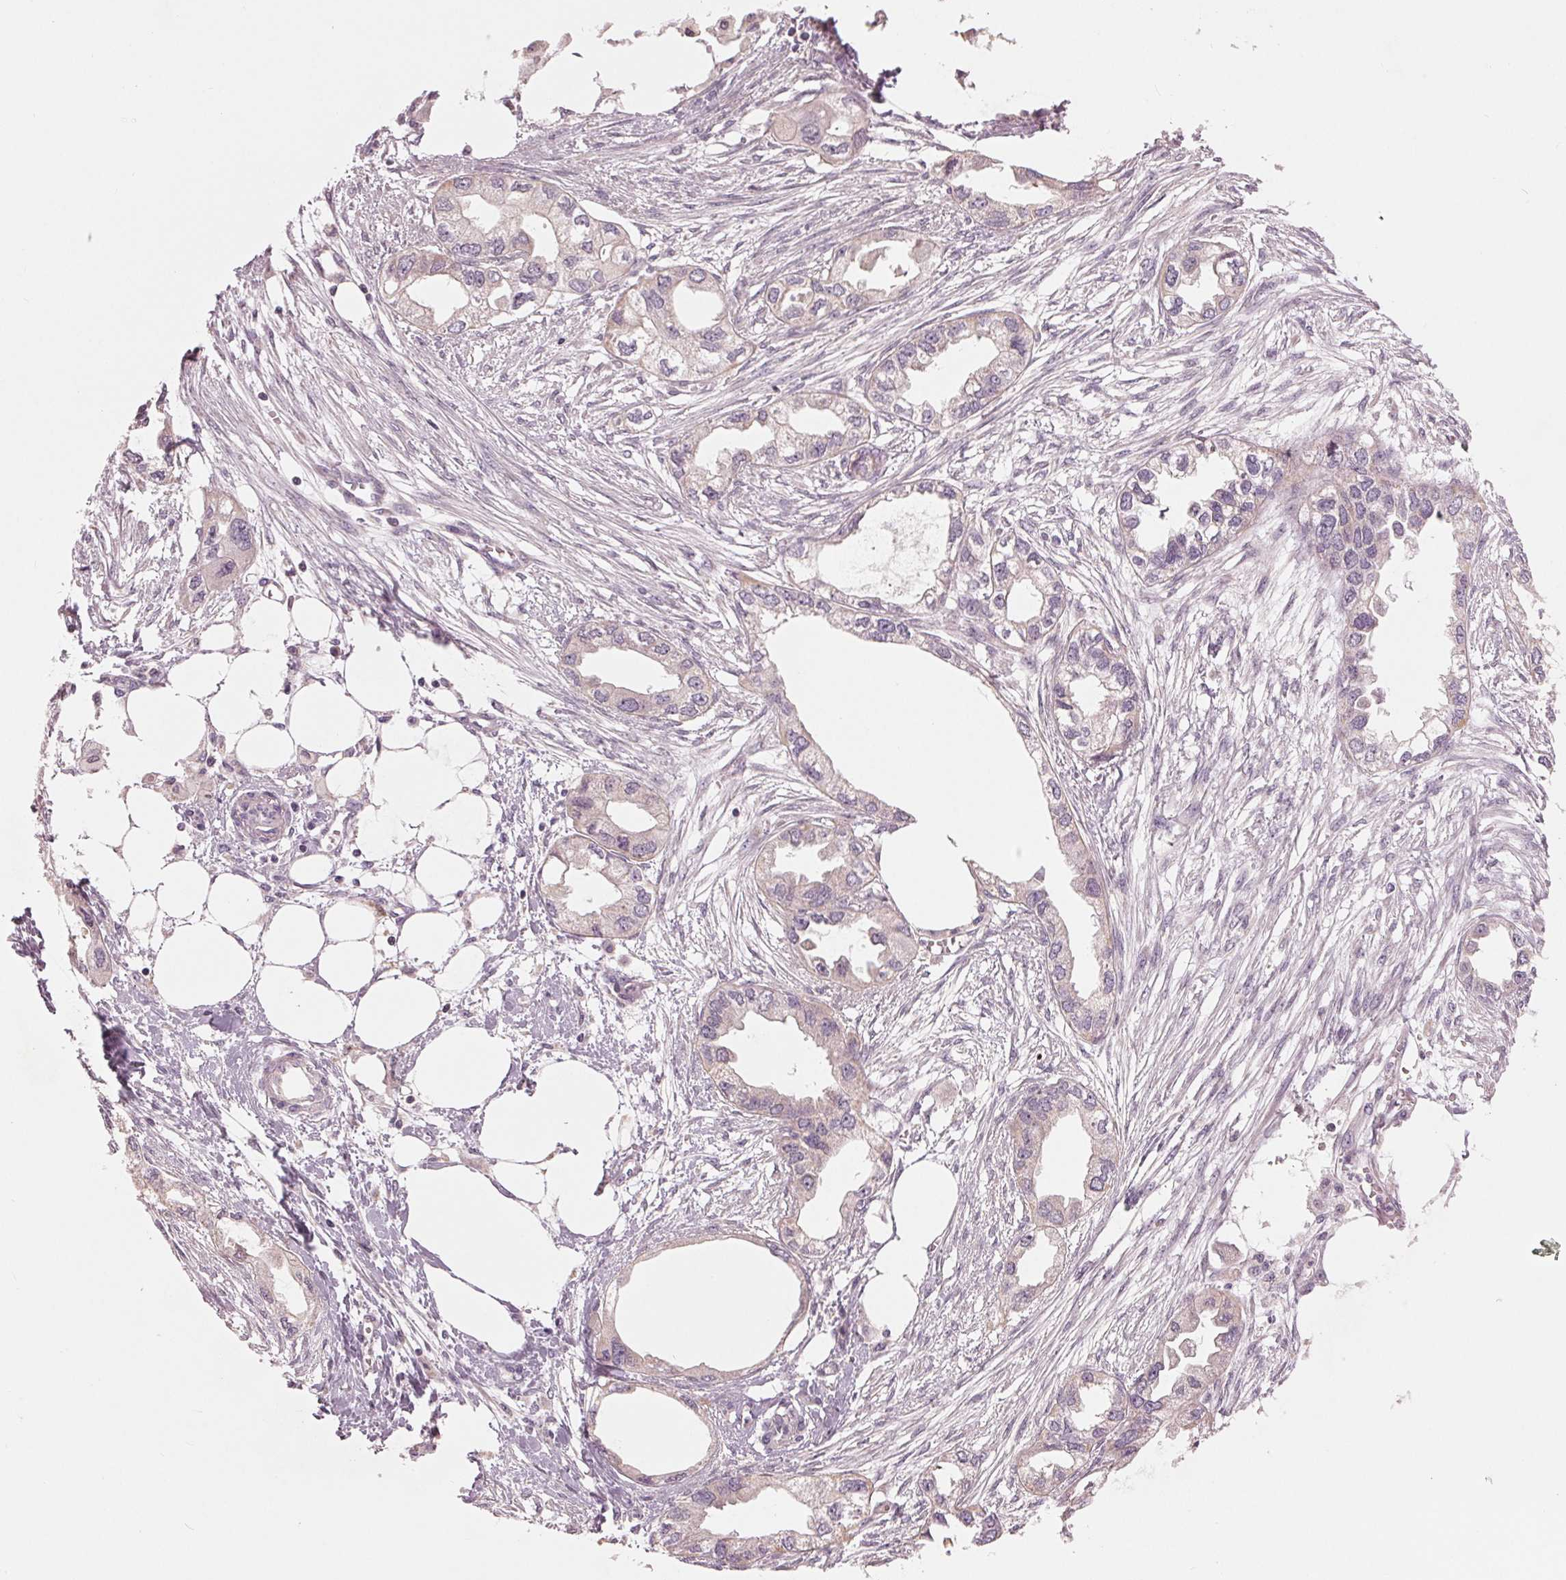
{"staining": {"intensity": "negative", "quantity": "none", "location": "none"}, "tissue": "endometrial cancer", "cell_type": "Tumor cells", "image_type": "cancer", "snomed": [{"axis": "morphology", "description": "Adenocarcinoma, NOS"}, {"axis": "morphology", "description": "Adenocarcinoma, metastatic, NOS"}, {"axis": "topography", "description": "Adipose tissue"}, {"axis": "topography", "description": "Endometrium"}], "caption": "The histopathology image exhibits no staining of tumor cells in endometrial cancer (metastatic adenocarcinoma).", "gene": "ZNF605", "patient": {"sex": "female", "age": 67}}